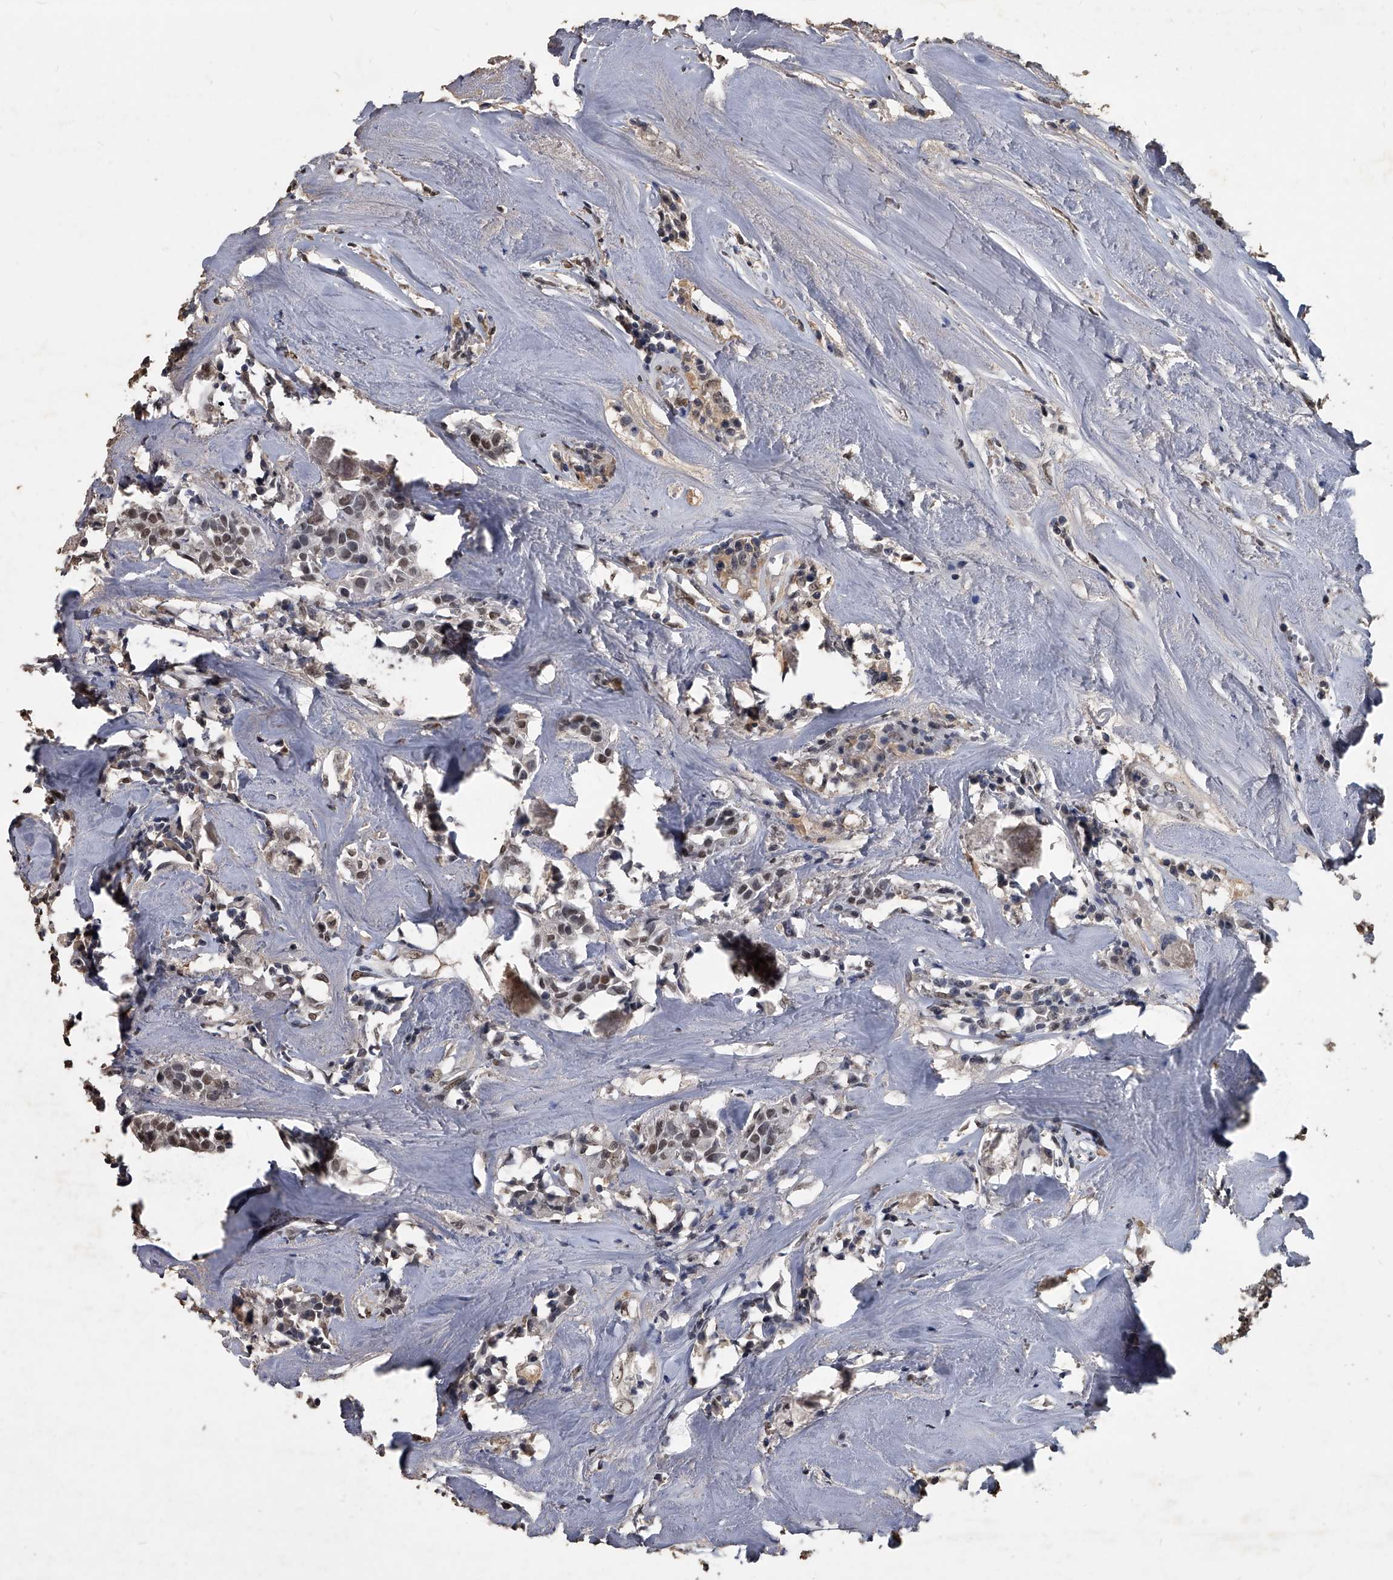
{"staining": {"intensity": "weak", "quantity": "<25%", "location": "nuclear"}, "tissue": "head and neck cancer", "cell_type": "Tumor cells", "image_type": "cancer", "snomed": [{"axis": "morphology", "description": "Adenocarcinoma, NOS"}, {"axis": "topography", "description": "Salivary gland"}, {"axis": "topography", "description": "Head-Neck"}], "caption": "There is no significant positivity in tumor cells of head and neck cancer (adenocarcinoma). (DAB (3,3'-diaminobenzidine) immunohistochemistry visualized using brightfield microscopy, high magnification).", "gene": "MATR3", "patient": {"sex": "female", "age": 65}}